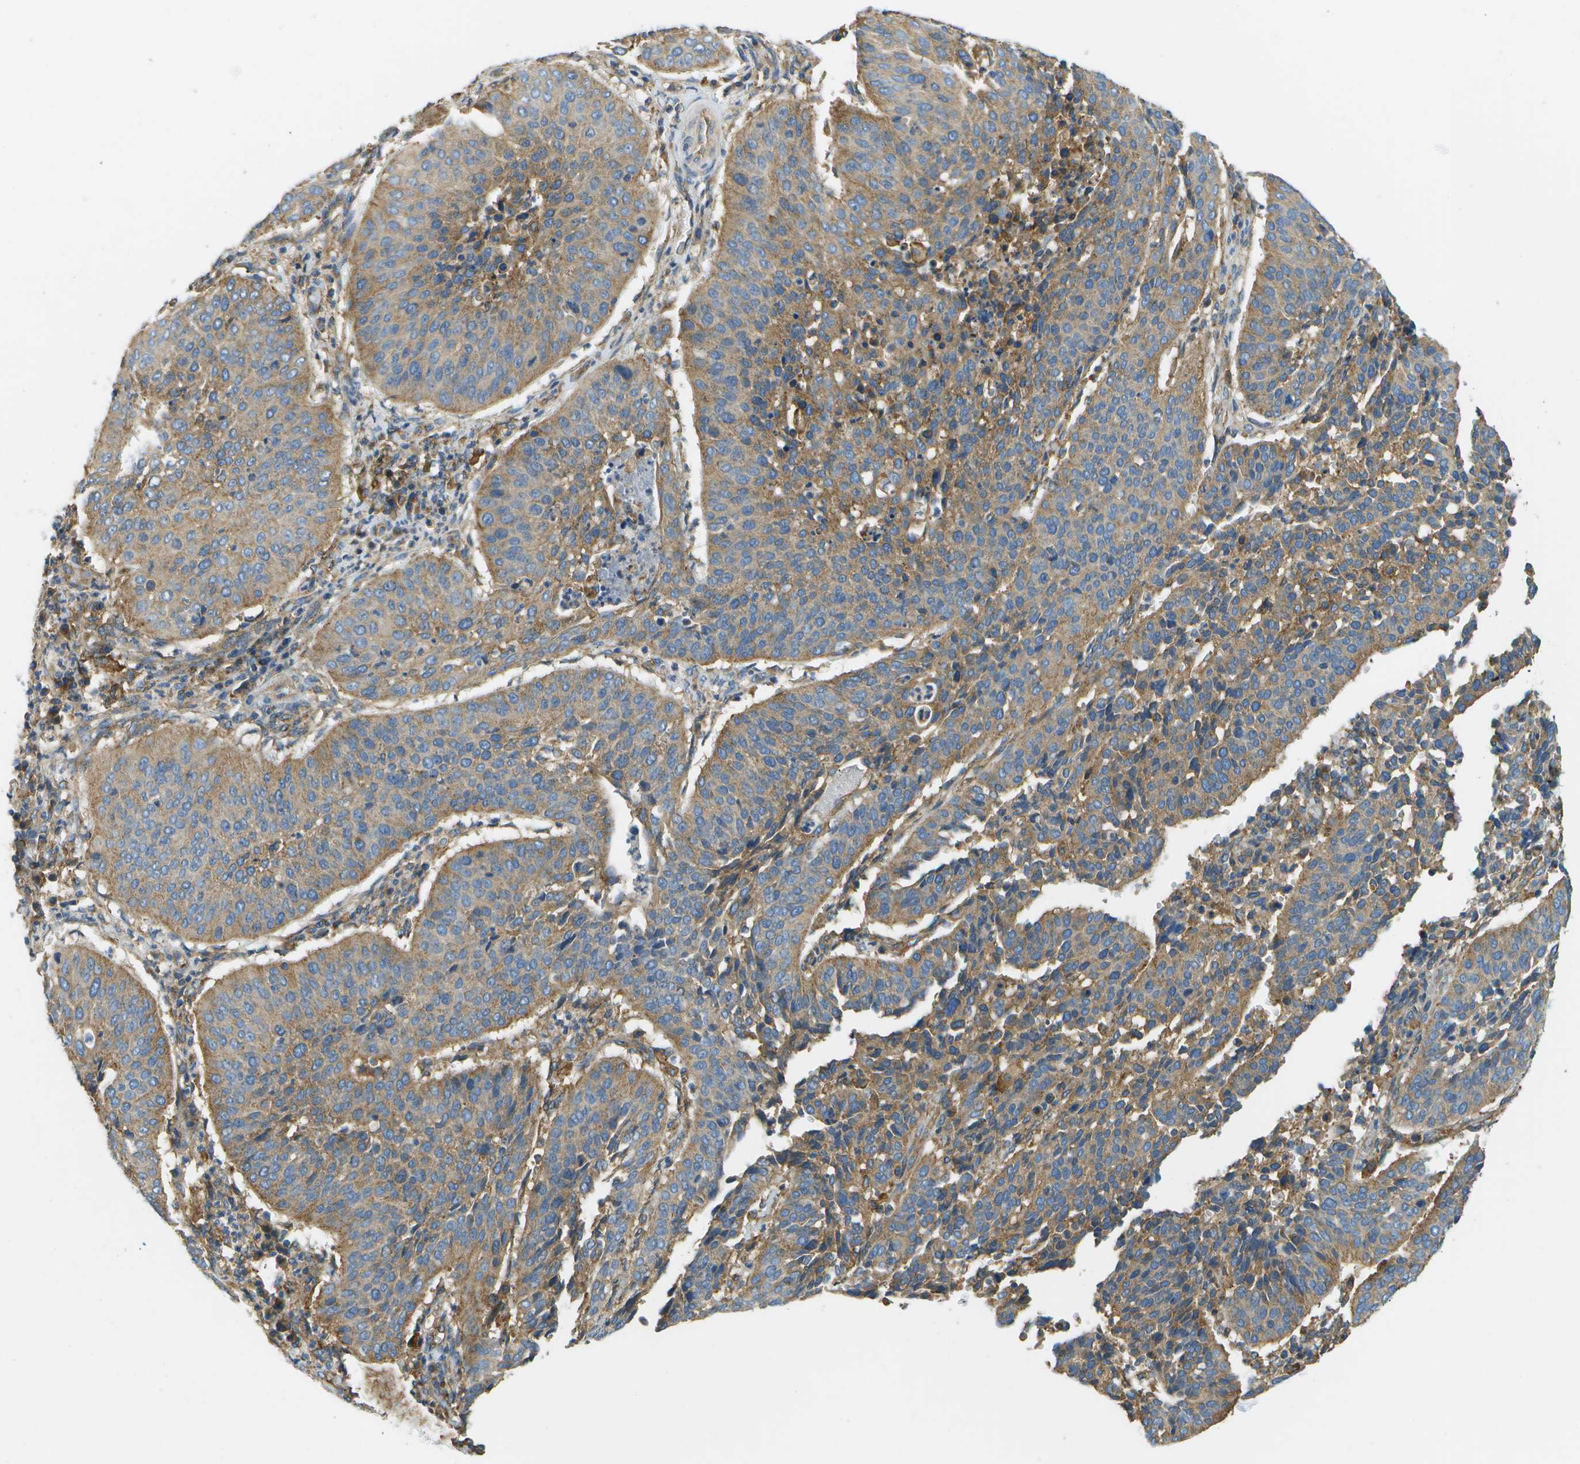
{"staining": {"intensity": "moderate", "quantity": ">75%", "location": "cytoplasmic/membranous"}, "tissue": "cervical cancer", "cell_type": "Tumor cells", "image_type": "cancer", "snomed": [{"axis": "morphology", "description": "Normal tissue, NOS"}, {"axis": "morphology", "description": "Squamous cell carcinoma, NOS"}, {"axis": "topography", "description": "Cervix"}], "caption": "Moderate cytoplasmic/membranous positivity is present in about >75% of tumor cells in cervical cancer.", "gene": "CLTC", "patient": {"sex": "female", "age": 39}}